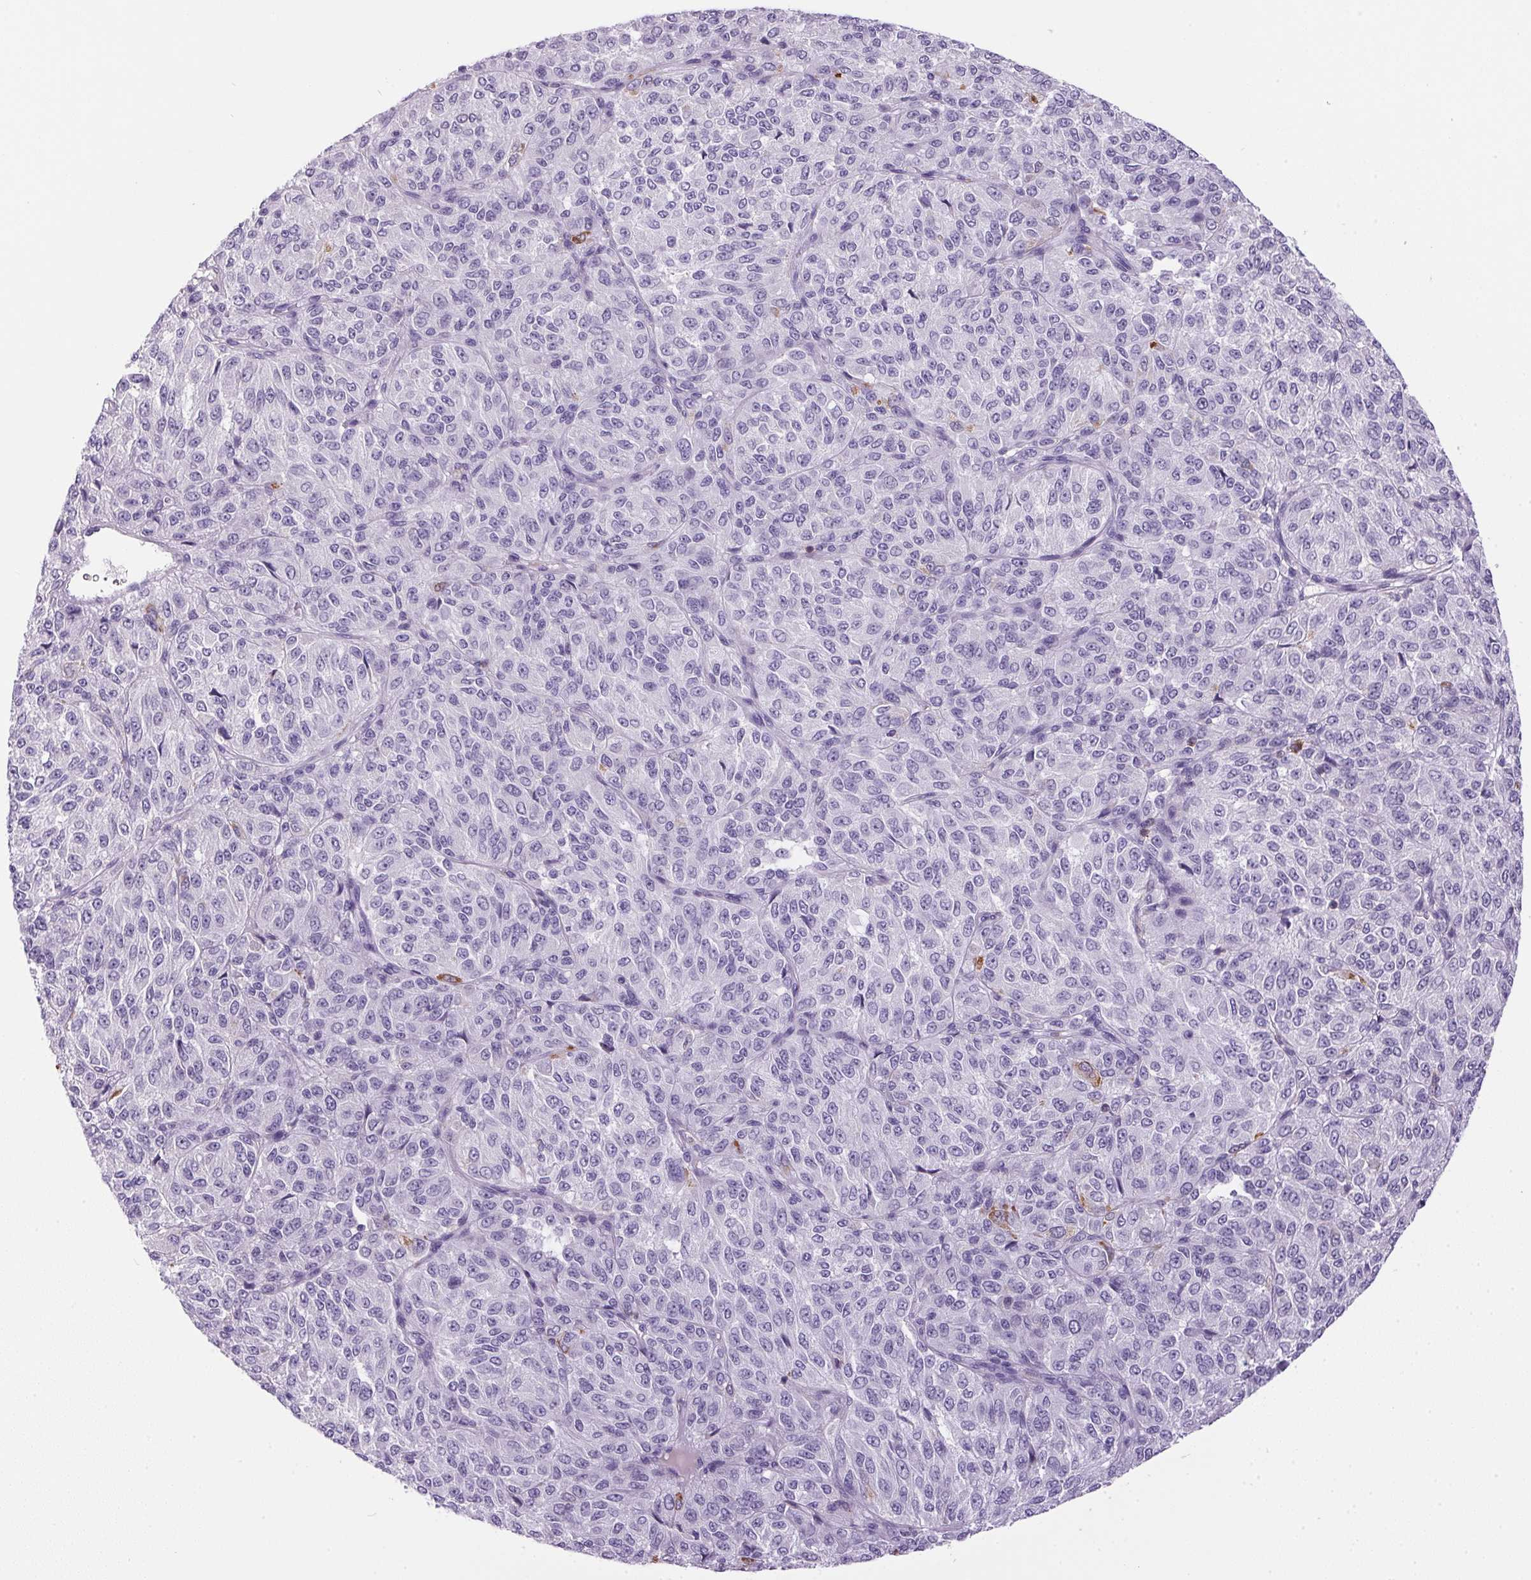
{"staining": {"intensity": "negative", "quantity": "none", "location": "none"}, "tissue": "melanoma", "cell_type": "Tumor cells", "image_type": "cancer", "snomed": [{"axis": "morphology", "description": "Malignant melanoma, Metastatic site"}, {"axis": "topography", "description": "Brain"}], "caption": "Photomicrograph shows no significant protein expression in tumor cells of malignant melanoma (metastatic site).", "gene": "S100A2", "patient": {"sex": "female", "age": 56}}